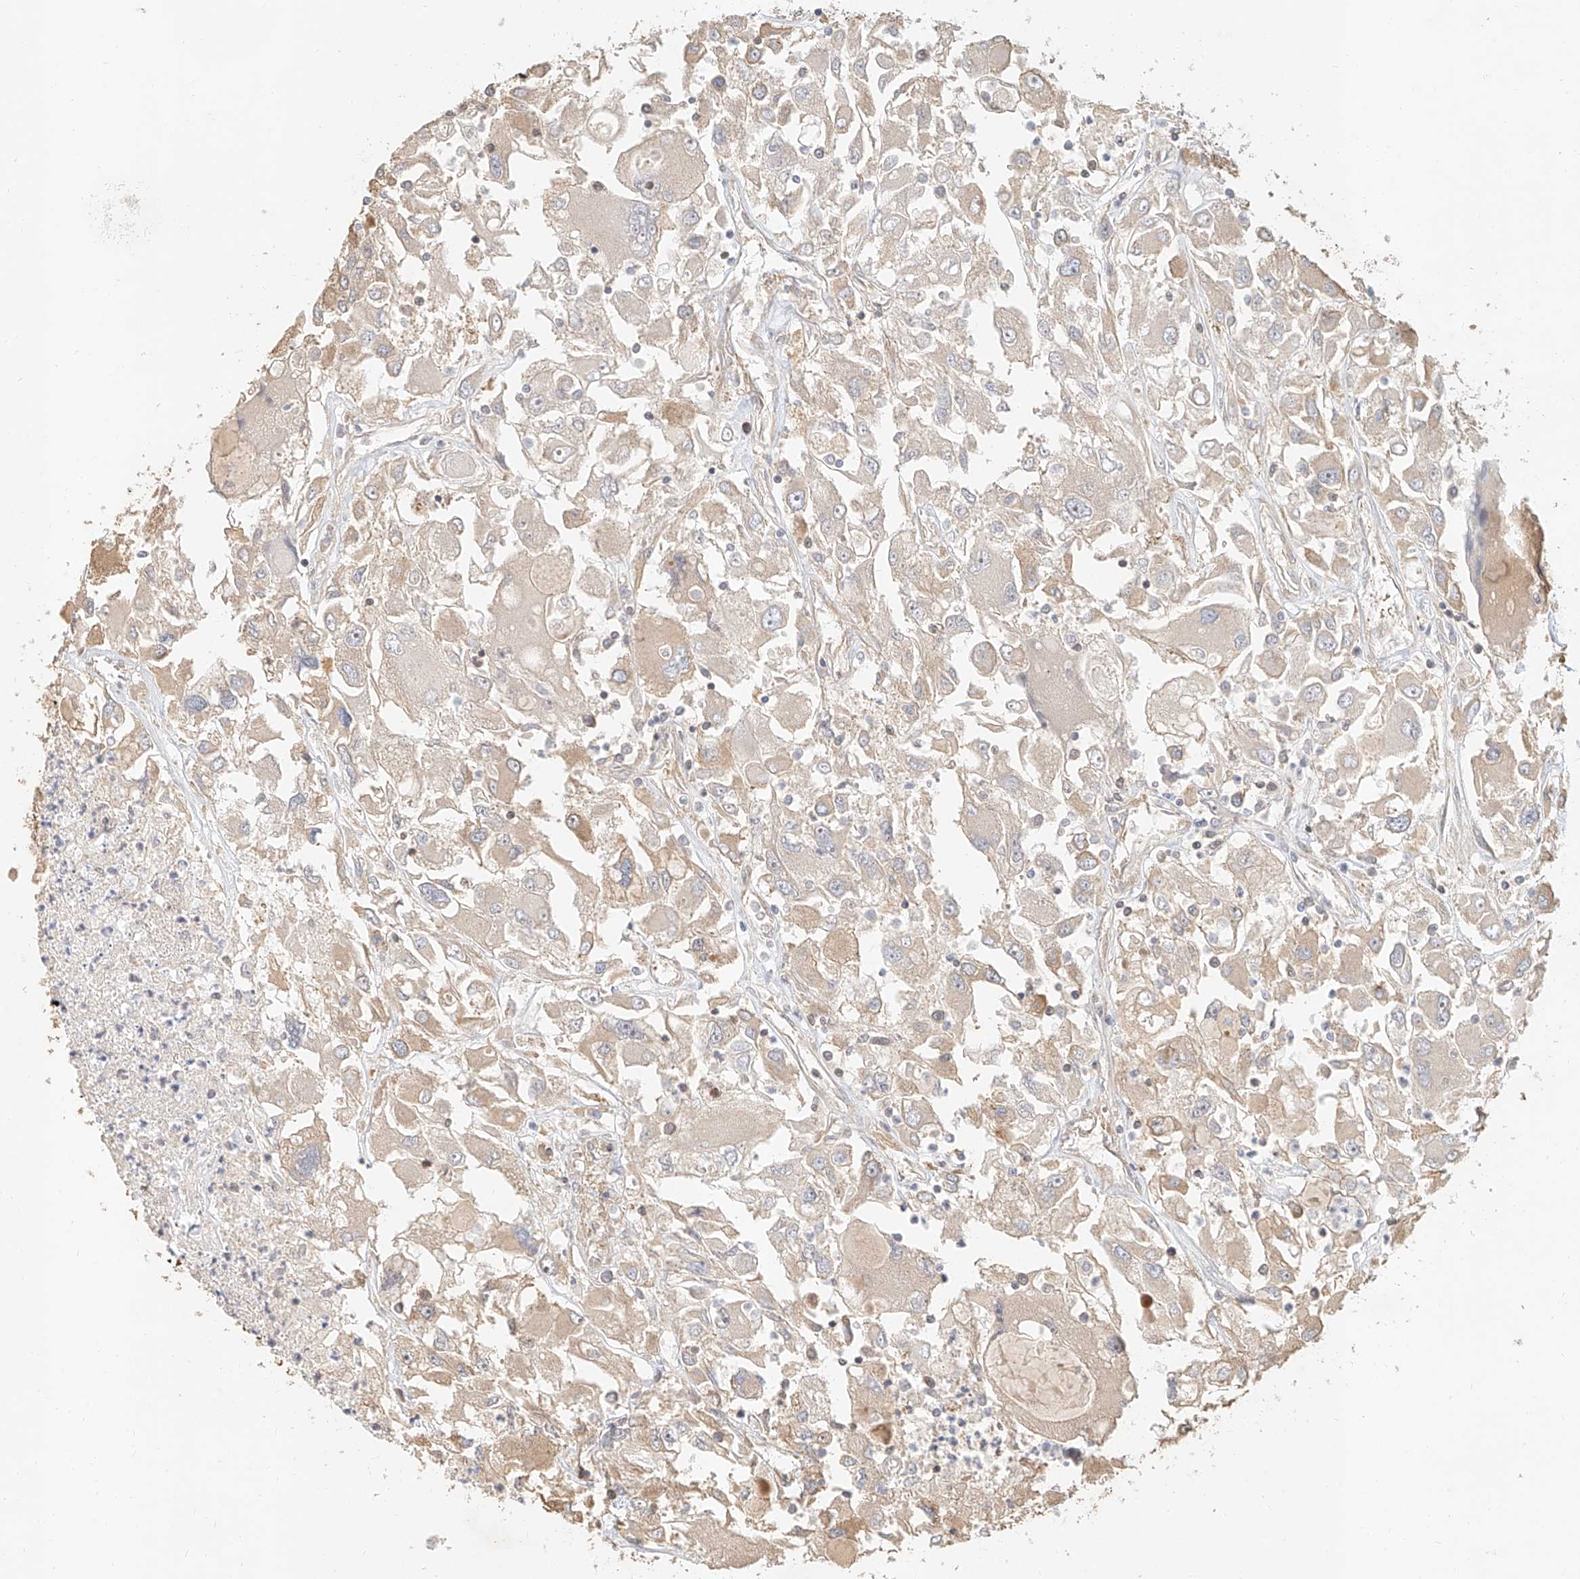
{"staining": {"intensity": "weak", "quantity": "<25%", "location": "cytoplasmic/membranous"}, "tissue": "renal cancer", "cell_type": "Tumor cells", "image_type": "cancer", "snomed": [{"axis": "morphology", "description": "Adenocarcinoma, NOS"}, {"axis": "topography", "description": "Kidney"}], "caption": "This is an immunohistochemistry (IHC) image of renal cancer (adenocarcinoma). There is no positivity in tumor cells.", "gene": "NAP1L1", "patient": {"sex": "female", "age": 52}}